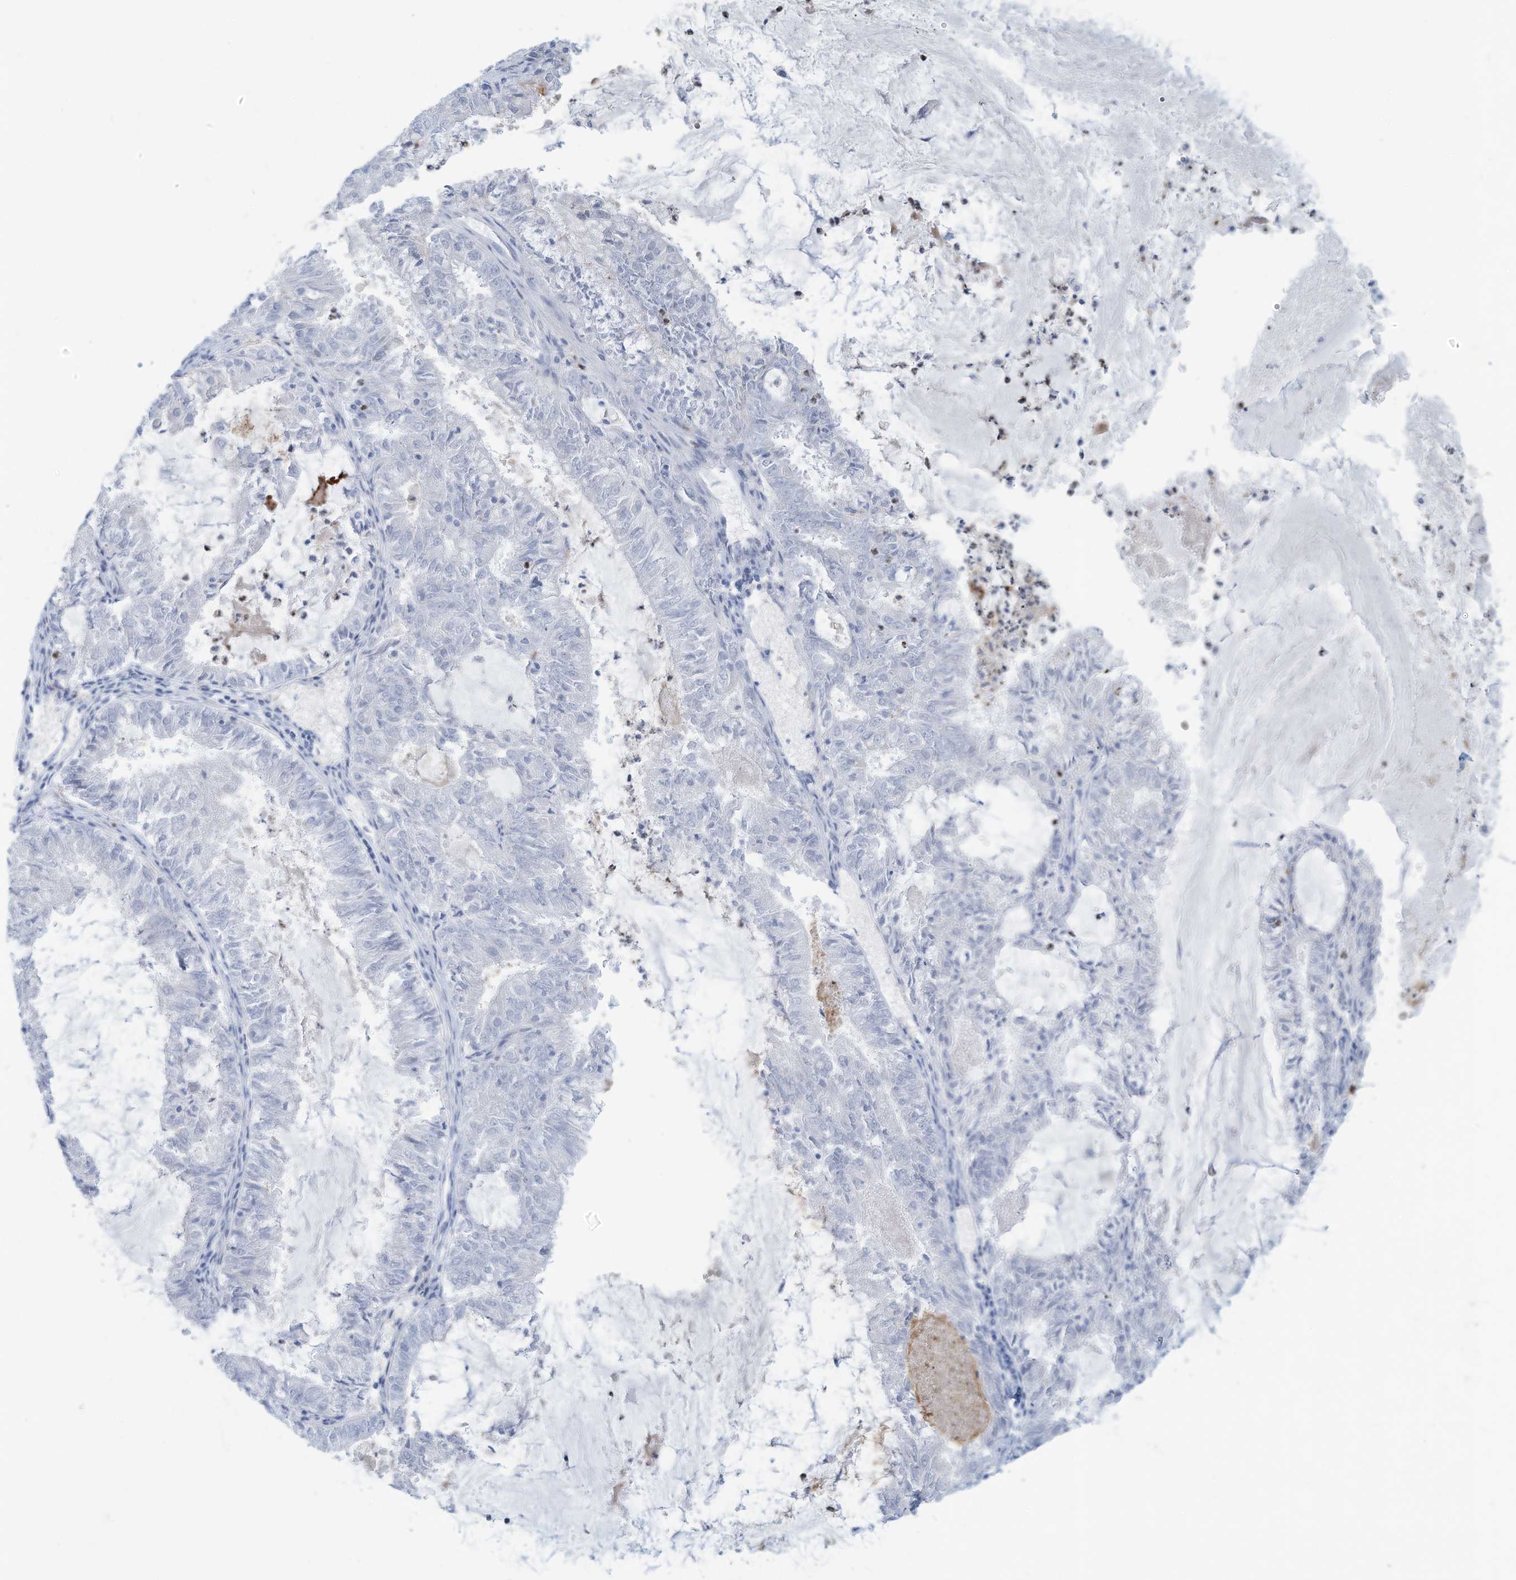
{"staining": {"intensity": "negative", "quantity": "none", "location": "none"}, "tissue": "endometrial cancer", "cell_type": "Tumor cells", "image_type": "cancer", "snomed": [{"axis": "morphology", "description": "Adenocarcinoma, NOS"}, {"axis": "topography", "description": "Endometrium"}], "caption": "Immunohistochemistry photomicrograph of endometrial adenocarcinoma stained for a protein (brown), which displays no positivity in tumor cells.", "gene": "ERI2", "patient": {"sex": "female", "age": 57}}